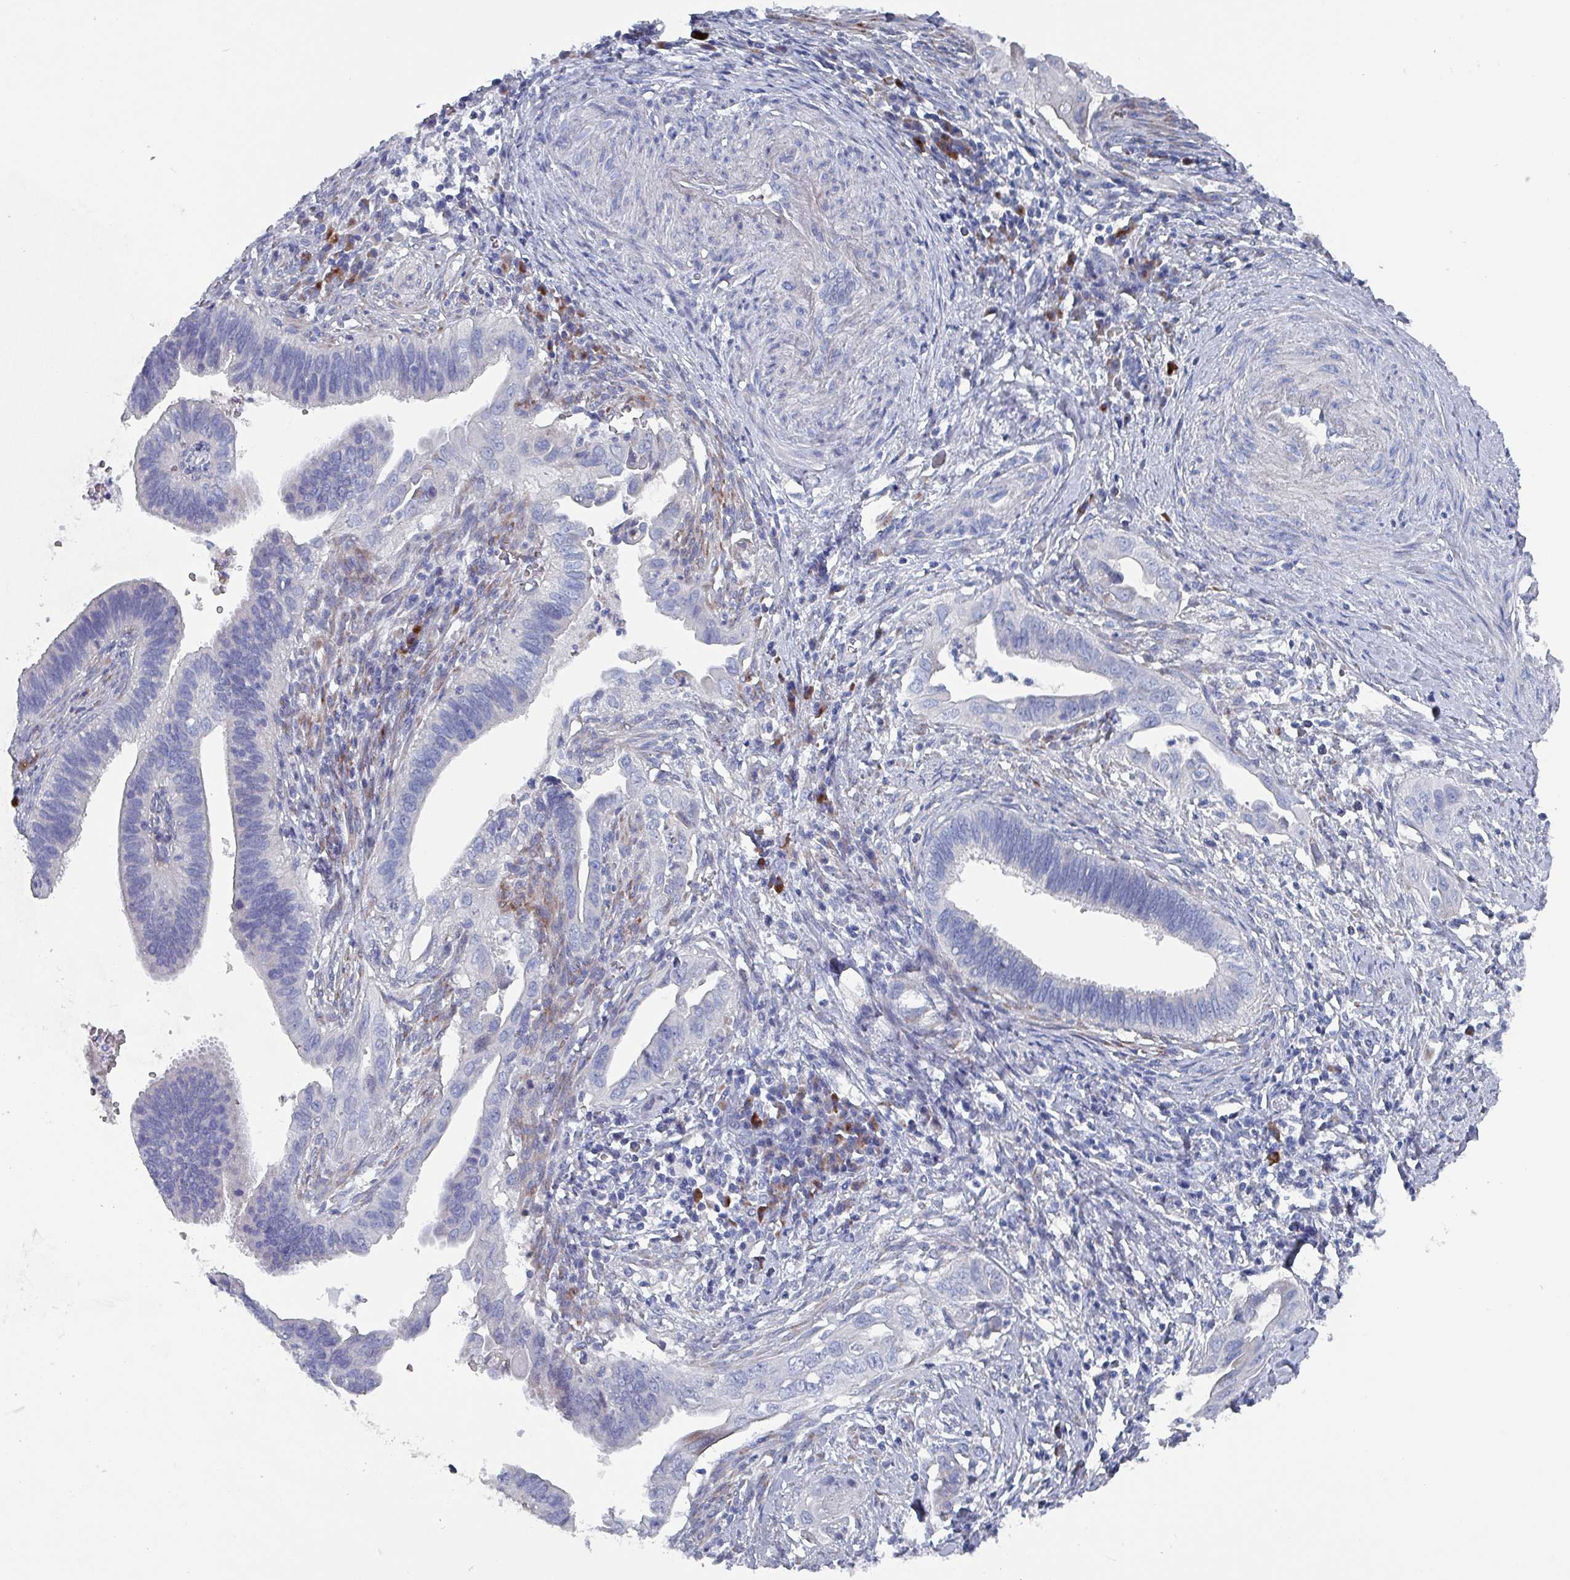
{"staining": {"intensity": "negative", "quantity": "none", "location": "none"}, "tissue": "cervical cancer", "cell_type": "Tumor cells", "image_type": "cancer", "snomed": [{"axis": "morphology", "description": "Adenocarcinoma, NOS"}, {"axis": "topography", "description": "Cervix"}], "caption": "A histopathology image of cervical cancer (adenocarcinoma) stained for a protein shows no brown staining in tumor cells. Nuclei are stained in blue.", "gene": "DRD5", "patient": {"sex": "female", "age": 42}}